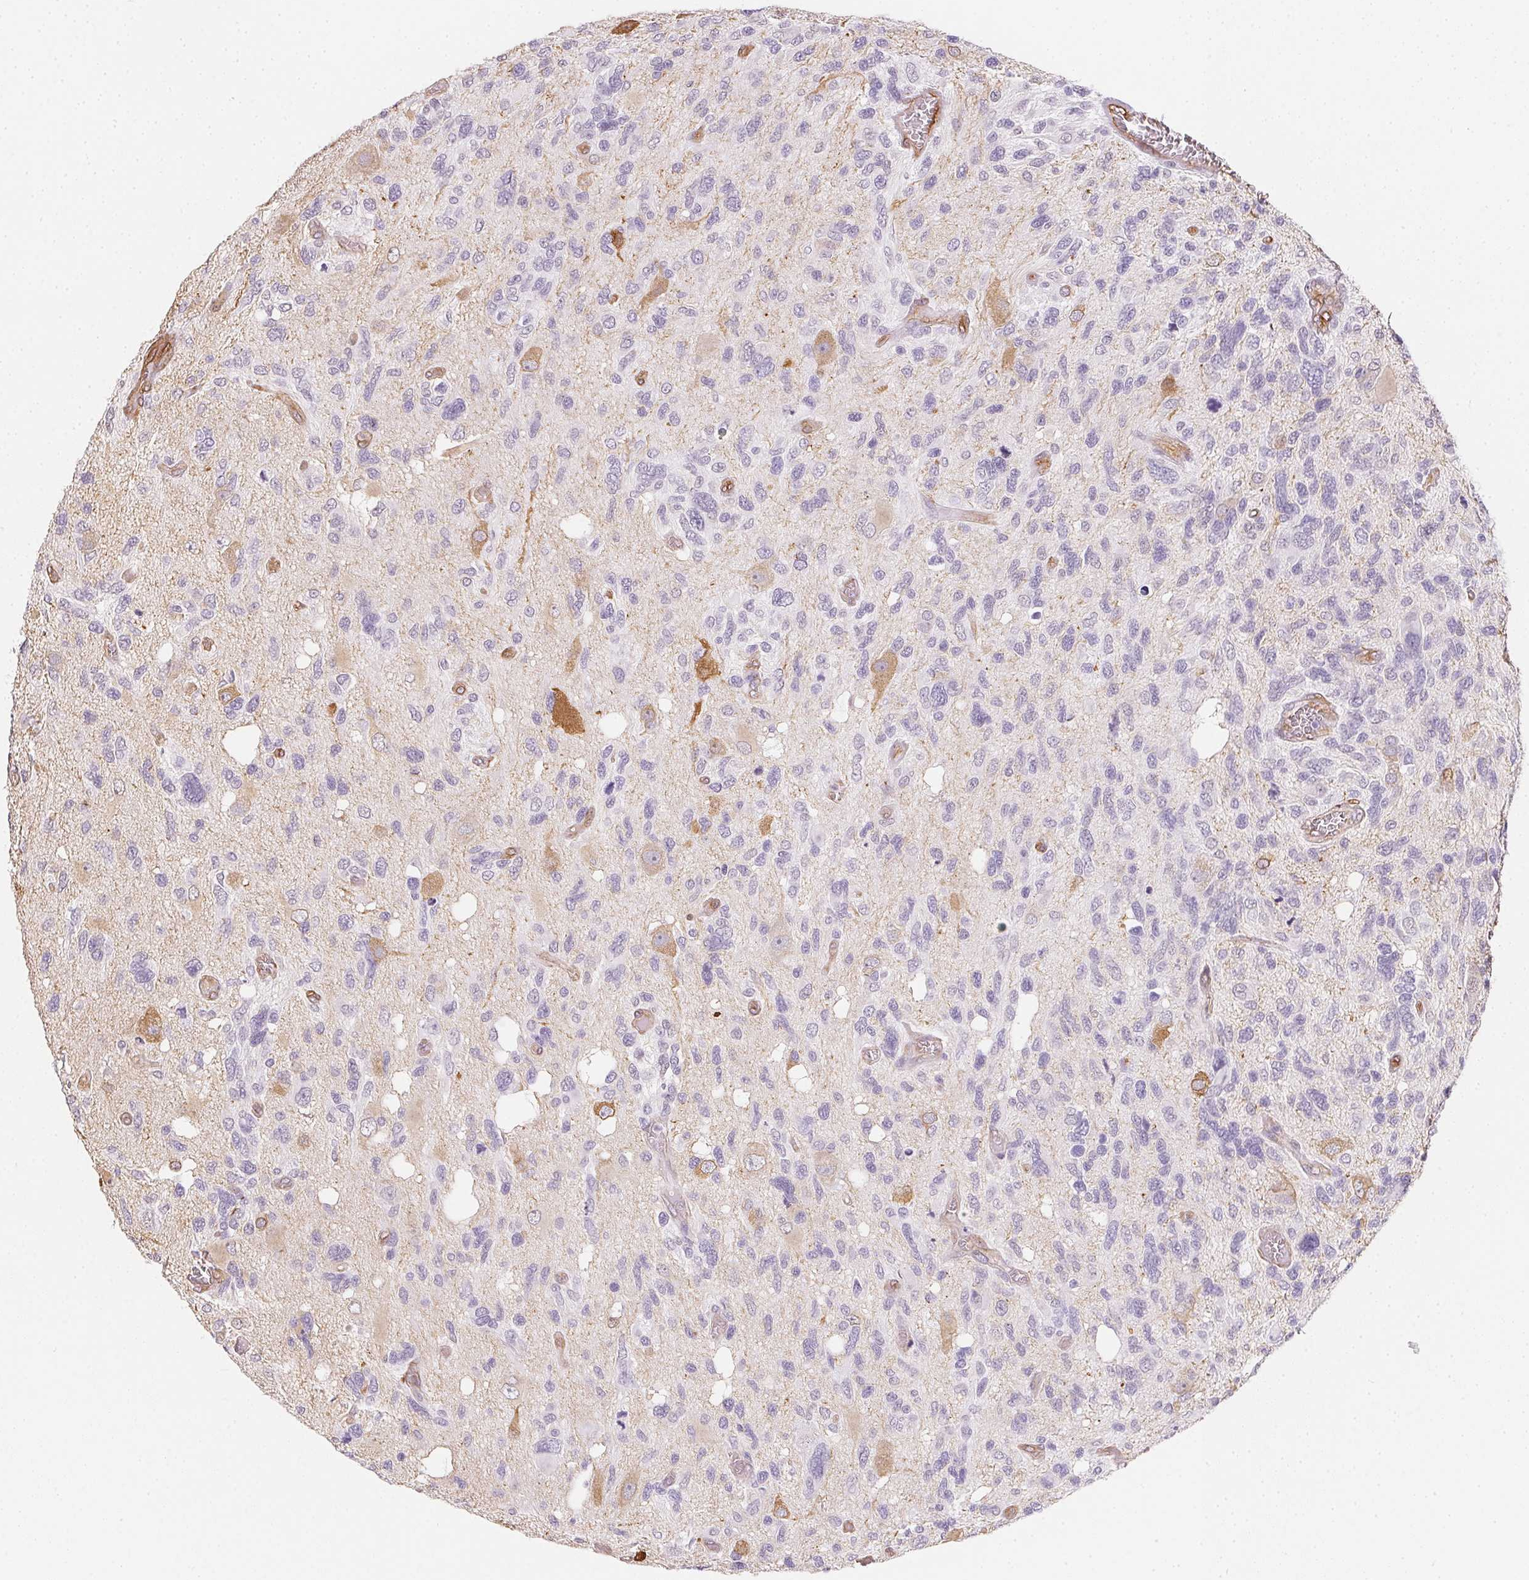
{"staining": {"intensity": "negative", "quantity": "none", "location": "none"}, "tissue": "glioma", "cell_type": "Tumor cells", "image_type": "cancer", "snomed": [{"axis": "morphology", "description": "Glioma, malignant, High grade"}, {"axis": "topography", "description": "Brain"}], "caption": "Protein analysis of glioma demonstrates no significant positivity in tumor cells.", "gene": "RSBN1", "patient": {"sex": "male", "age": 49}}